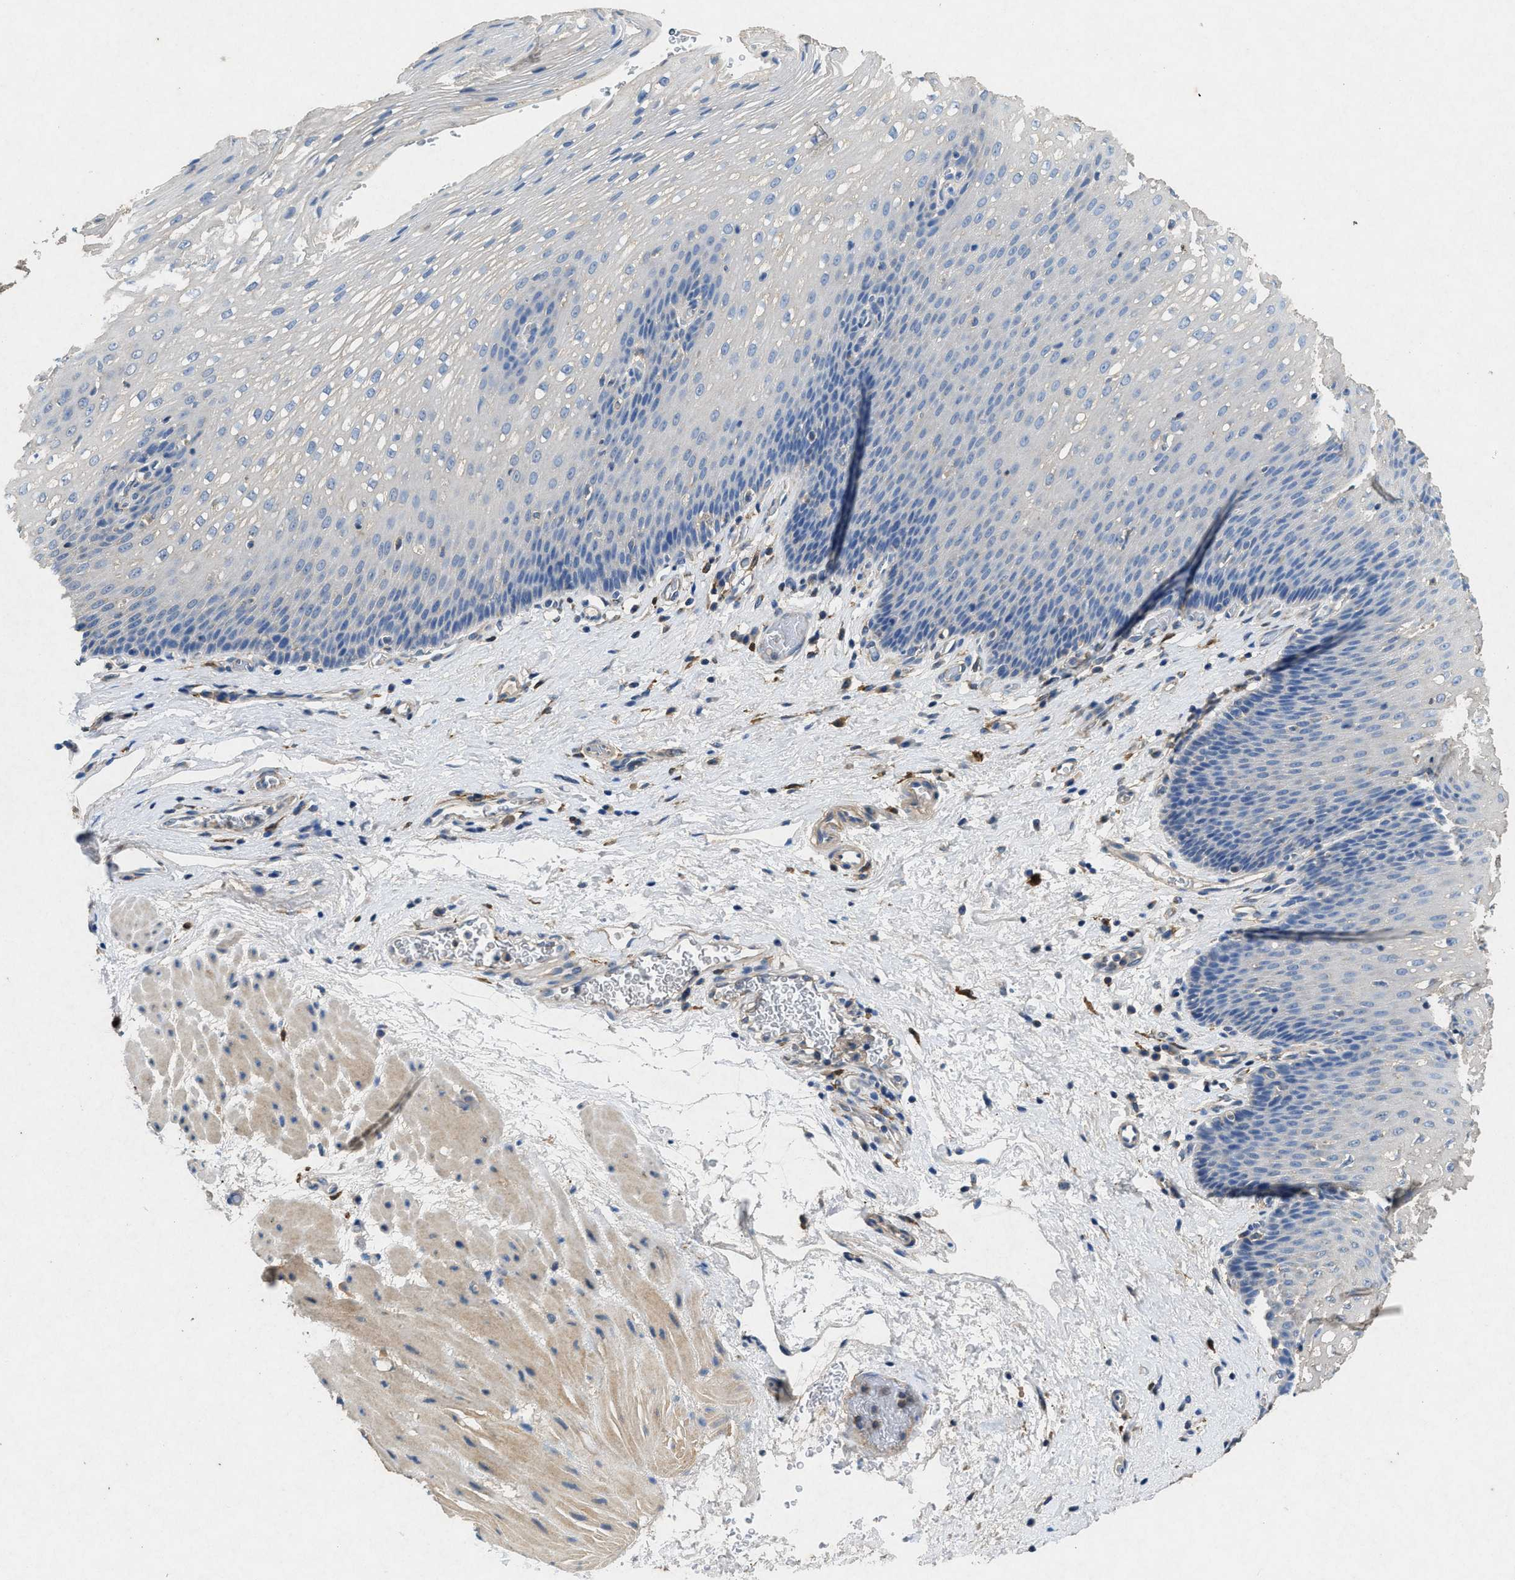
{"staining": {"intensity": "weak", "quantity": "<25%", "location": "cytoplasmic/membranous"}, "tissue": "esophagus", "cell_type": "Squamous epithelial cells", "image_type": "normal", "snomed": [{"axis": "morphology", "description": "Normal tissue, NOS"}, {"axis": "topography", "description": "Esophagus"}], "caption": "Esophagus stained for a protein using IHC shows no staining squamous epithelial cells.", "gene": "CDK15", "patient": {"sex": "male", "age": 48}}